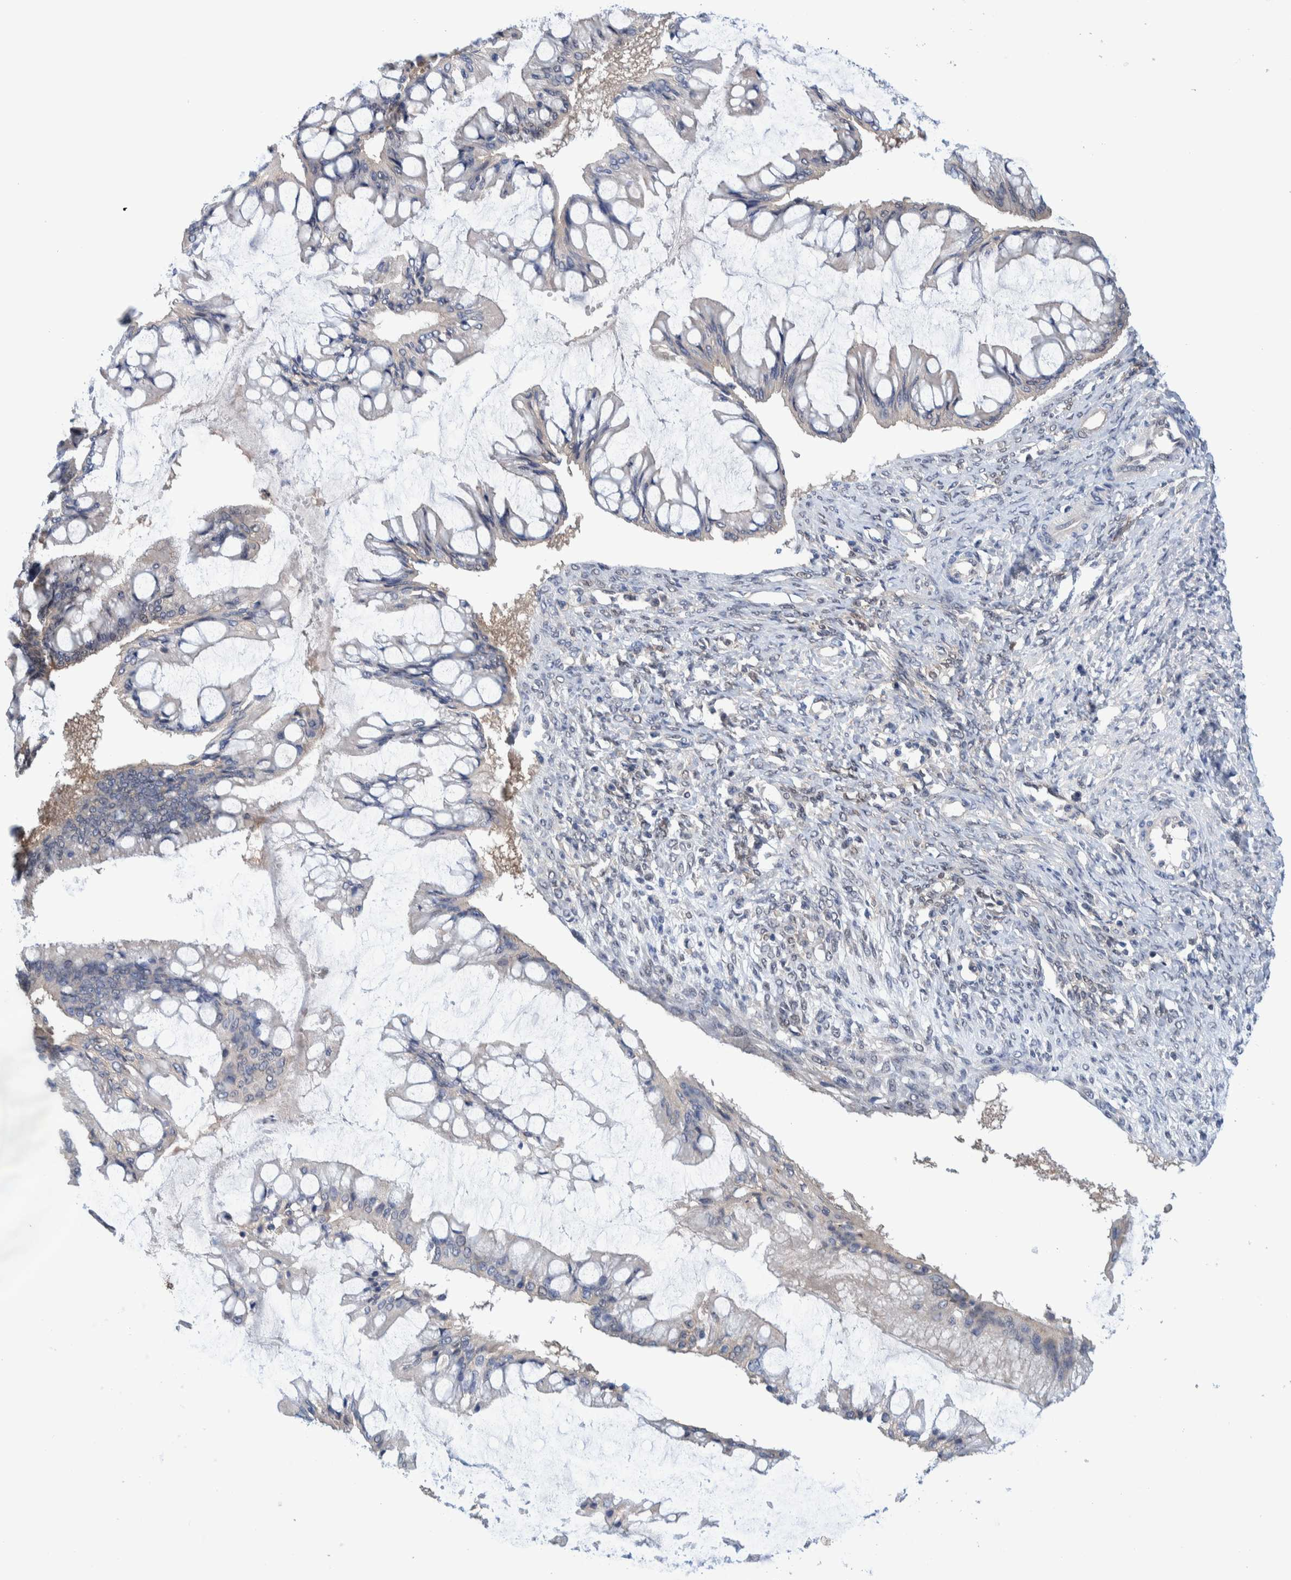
{"staining": {"intensity": "negative", "quantity": "none", "location": "none"}, "tissue": "ovarian cancer", "cell_type": "Tumor cells", "image_type": "cancer", "snomed": [{"axis": "morphology", "description": "Cystadenocarcinoma, mucinous, NOS"}, {"axis": "topography", "description": "Ovary"}], "caption": "Ovarian cancer (mucinous cystadenocarcinoma) stained for a protein using immunohistochemistry demonstrates no staining tumor cells.", "gene": "PFAS", "patient": {"sex": "female", "age": 73}}